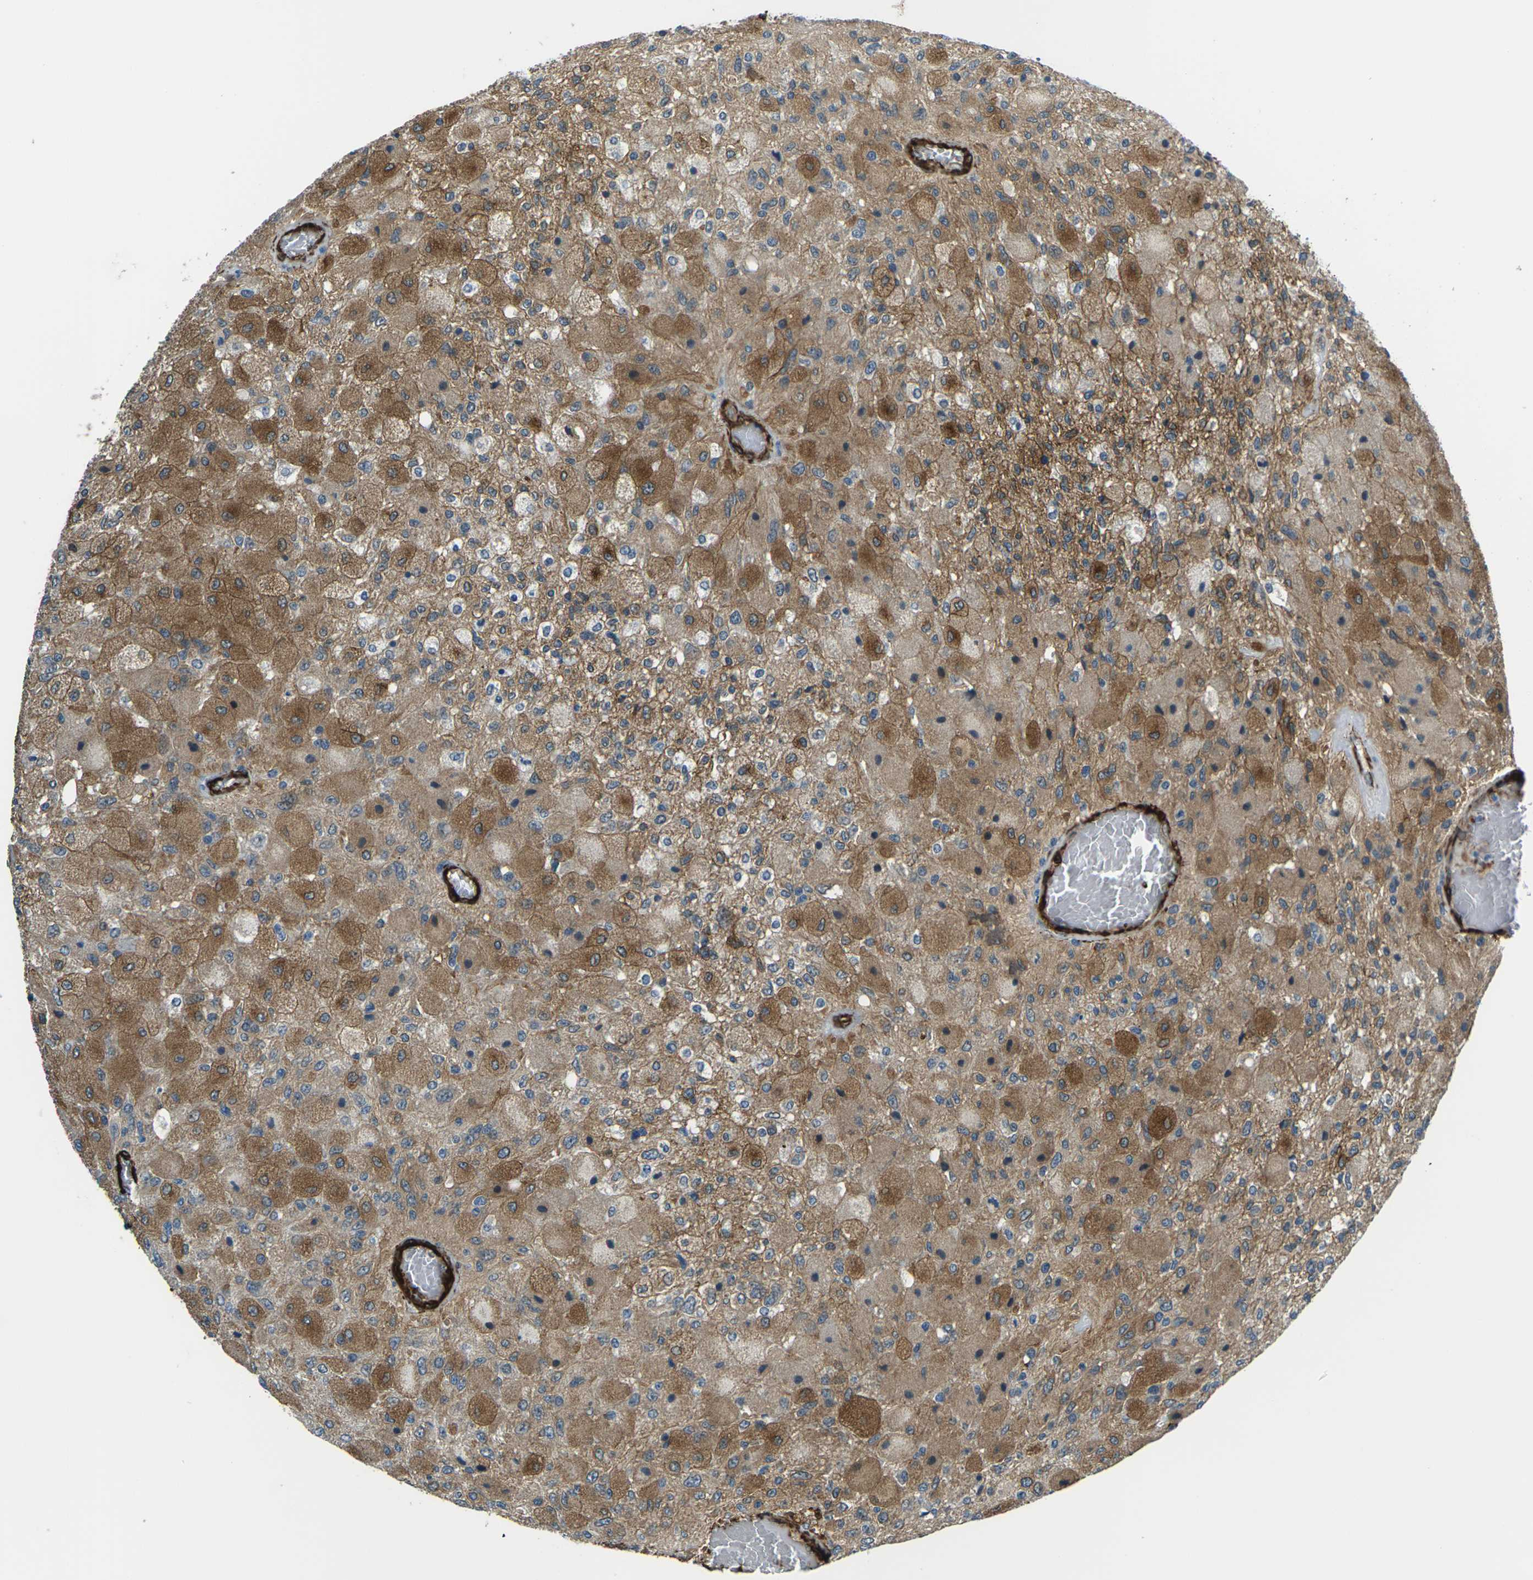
{"staining": {"intensity": "moderate", "quantity": "25%-75%", "location": "cytoplasmic/membranous"}, "tissue": "glioma", "cell_type": "Tumor cells", "image_type": "cancer", "snomed": [{"axis": "morphology", "description": "Normal tissue, NOS"}, {"axis": "morphology", "description": "Glioma, malignant, High grade"}, {"axis": "topography", "description": "Cerebral cortex"}], "caption": "Protein expression analysis of human glioma reveals moderate cytoplasmic/membranous positivity in about 25%-75% of tumor cells. (brown staining indicates protein expression, while blue staining denotes nuclei).", "gene": "GRAMD1C", "patient": {"sex": "male", "age": 77}}